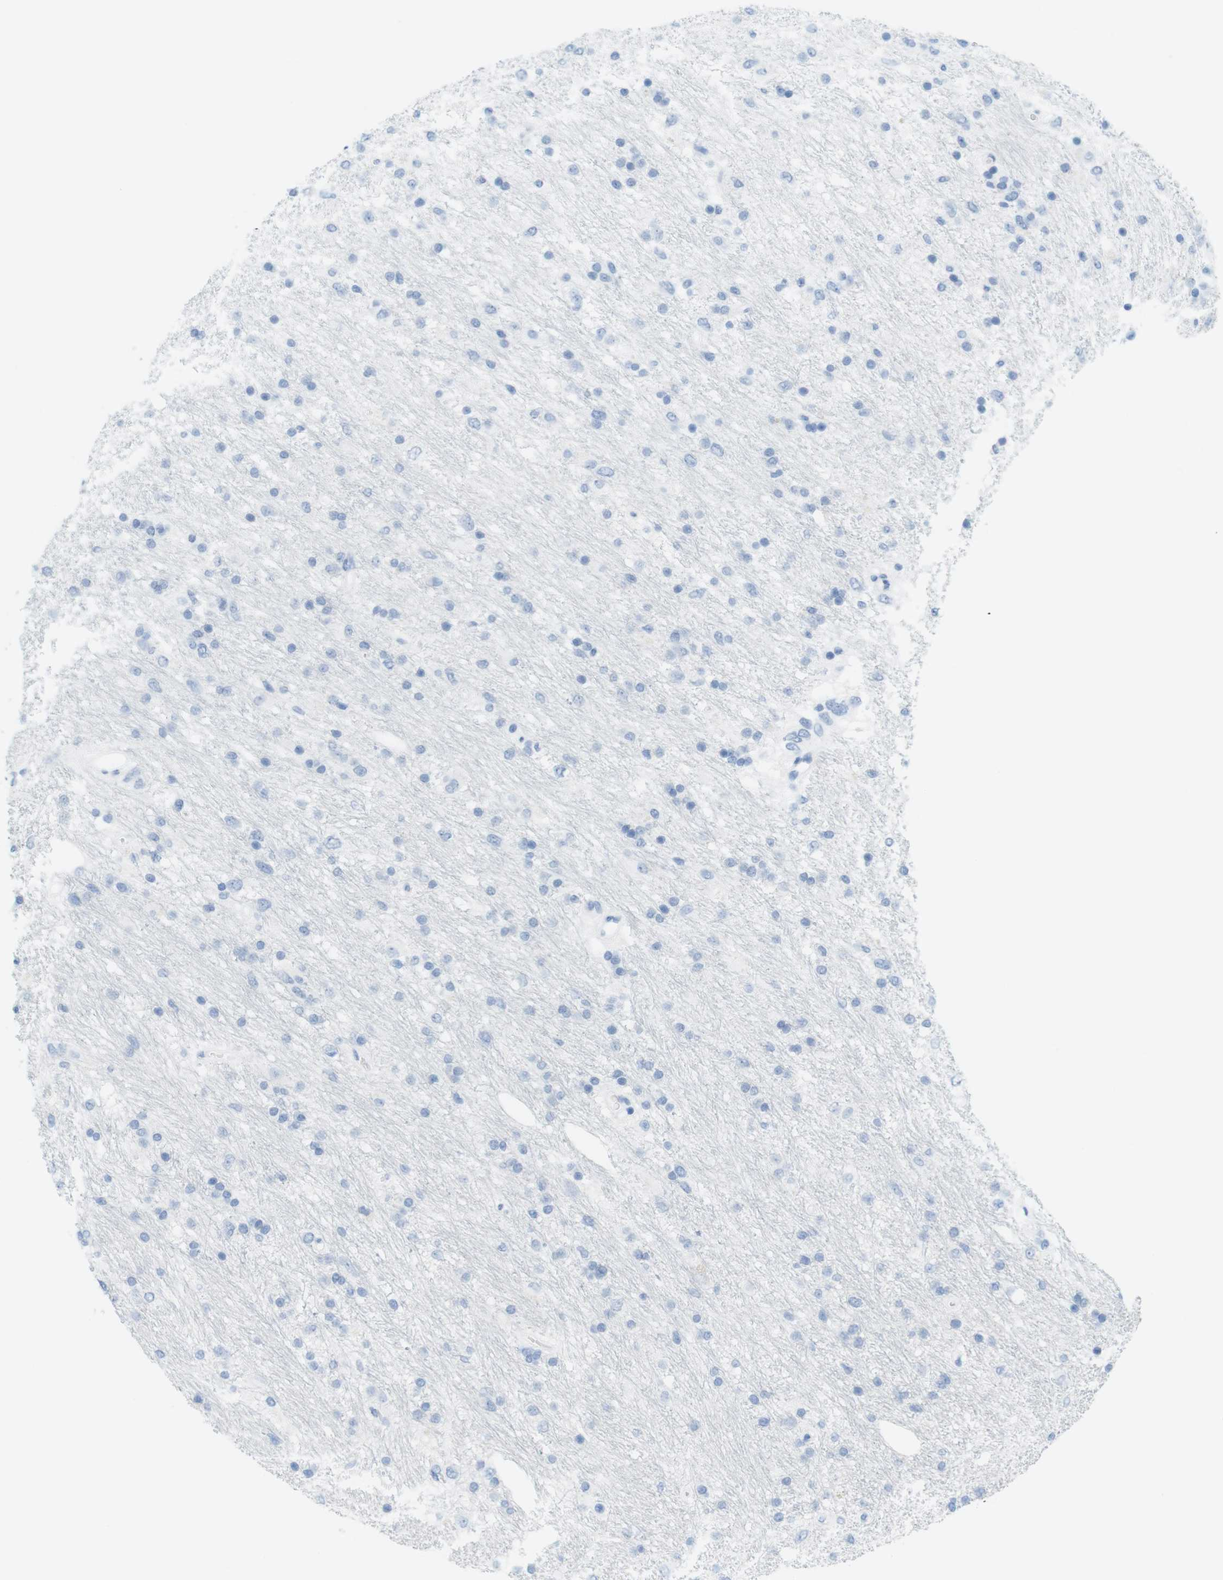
{"staining": {"intensity": "negative", "quantity": "none", "location": "none"}, "tissue": "glioma", "cell_type": "Tumor cells", "image_type": "cancer", "snomed": [{"axis": "morphology", "description": "Glioma, malignant, Low grade"}, {"axis": "topography", "description": "Brain"}], "caption": "The immunohistochemistry micrograph has no significant expression in tumor cells of glioma tissue.", "gene": "TNNT2", "patient": {"sex": "male", "age": 77}}